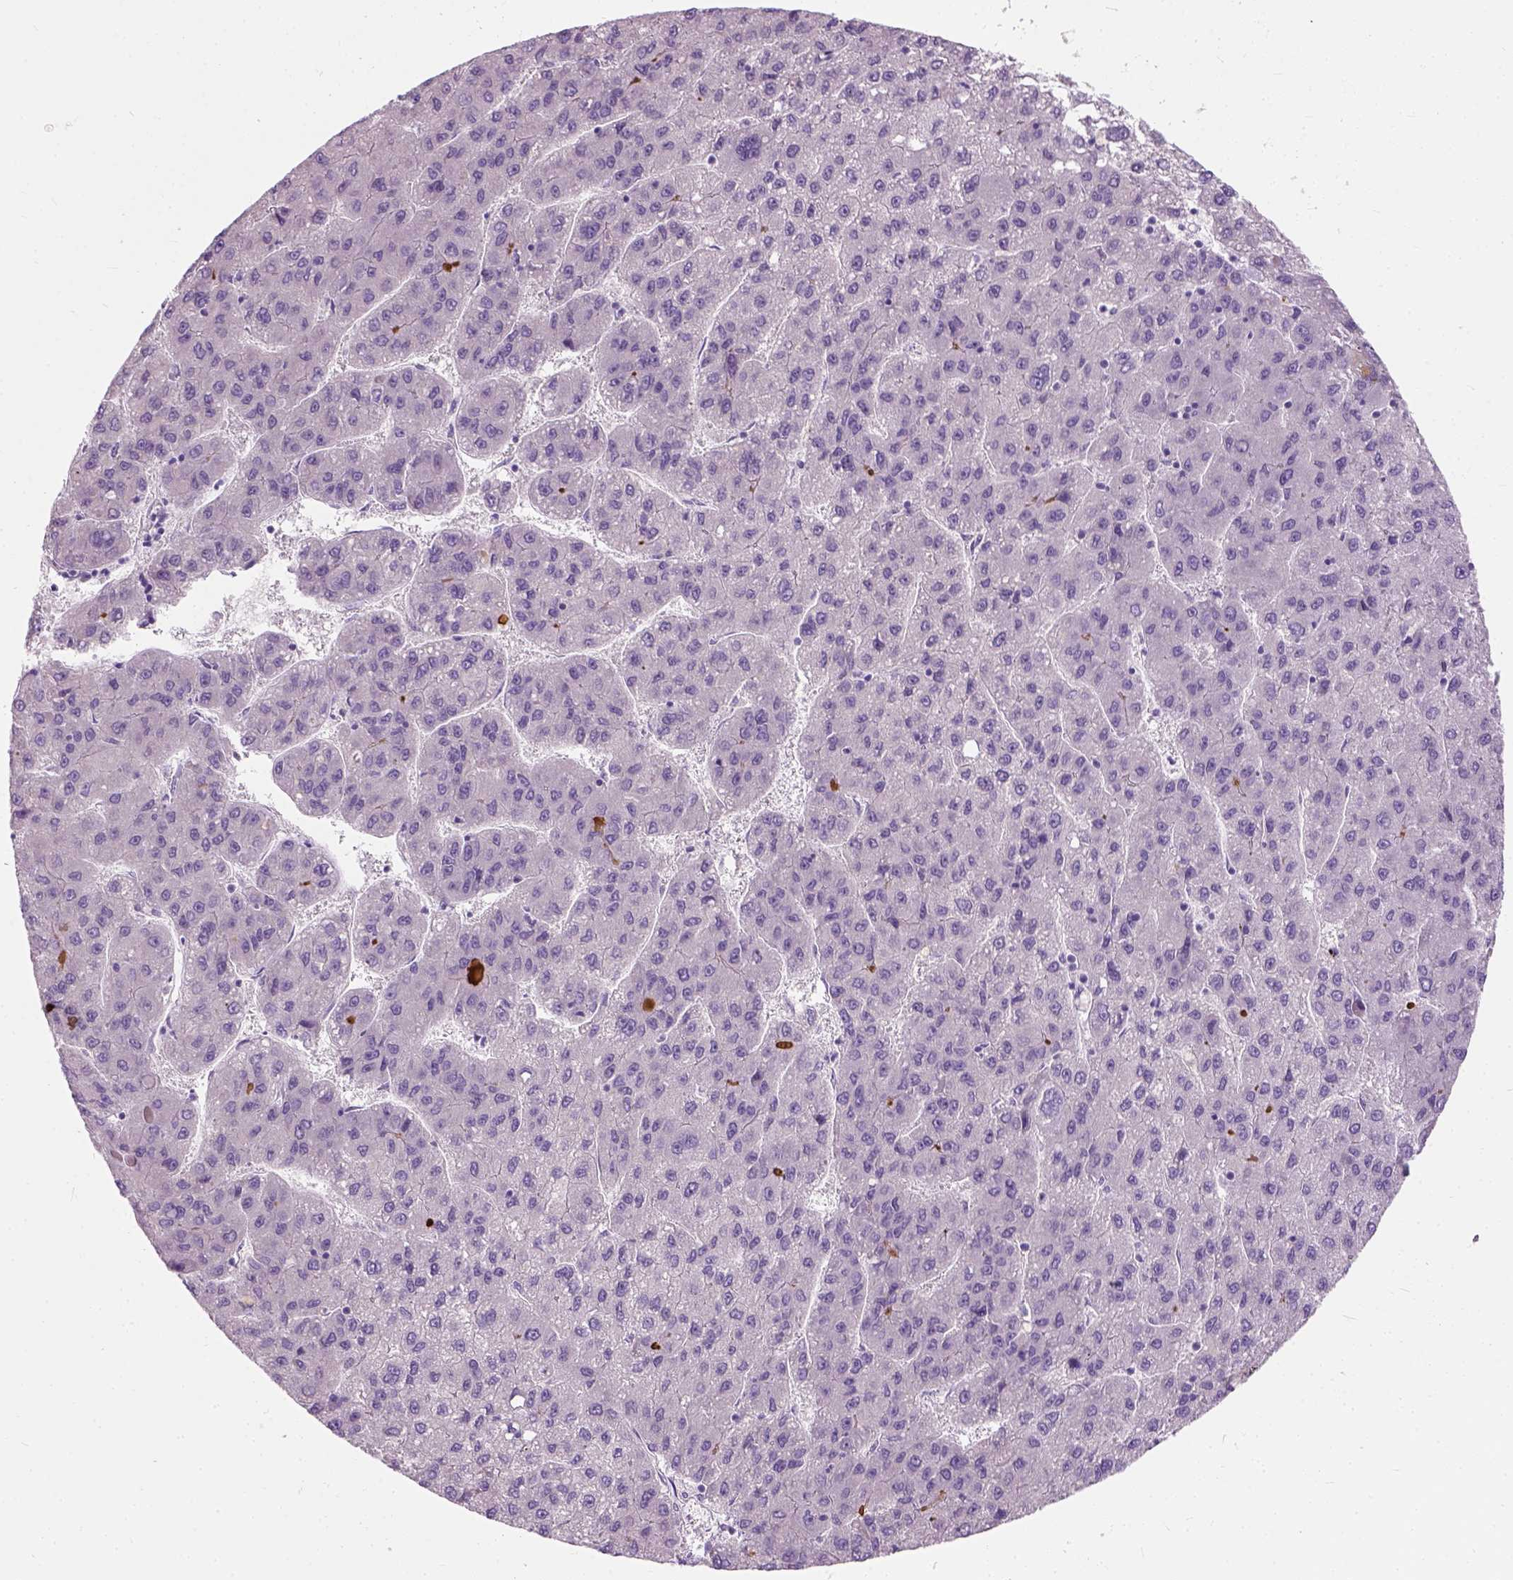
{"staining": {"intensity": "negative", "quantity": "none", "location": "none"}, "tissue": "liver cancer", "cell_type": "Tumor cells", "image_type": "cancer", "snomed": [{"axis": "morphology", "description": "Carcinoma, Hepatocellular, NOS"}, {"axis": "topography", "description": "Liver"}], "caption": "Tumor cells are negative for brown protein staining in liver cancer.", "gene": "TRIM72", "patient": {"sex": "female", "age": 82}}